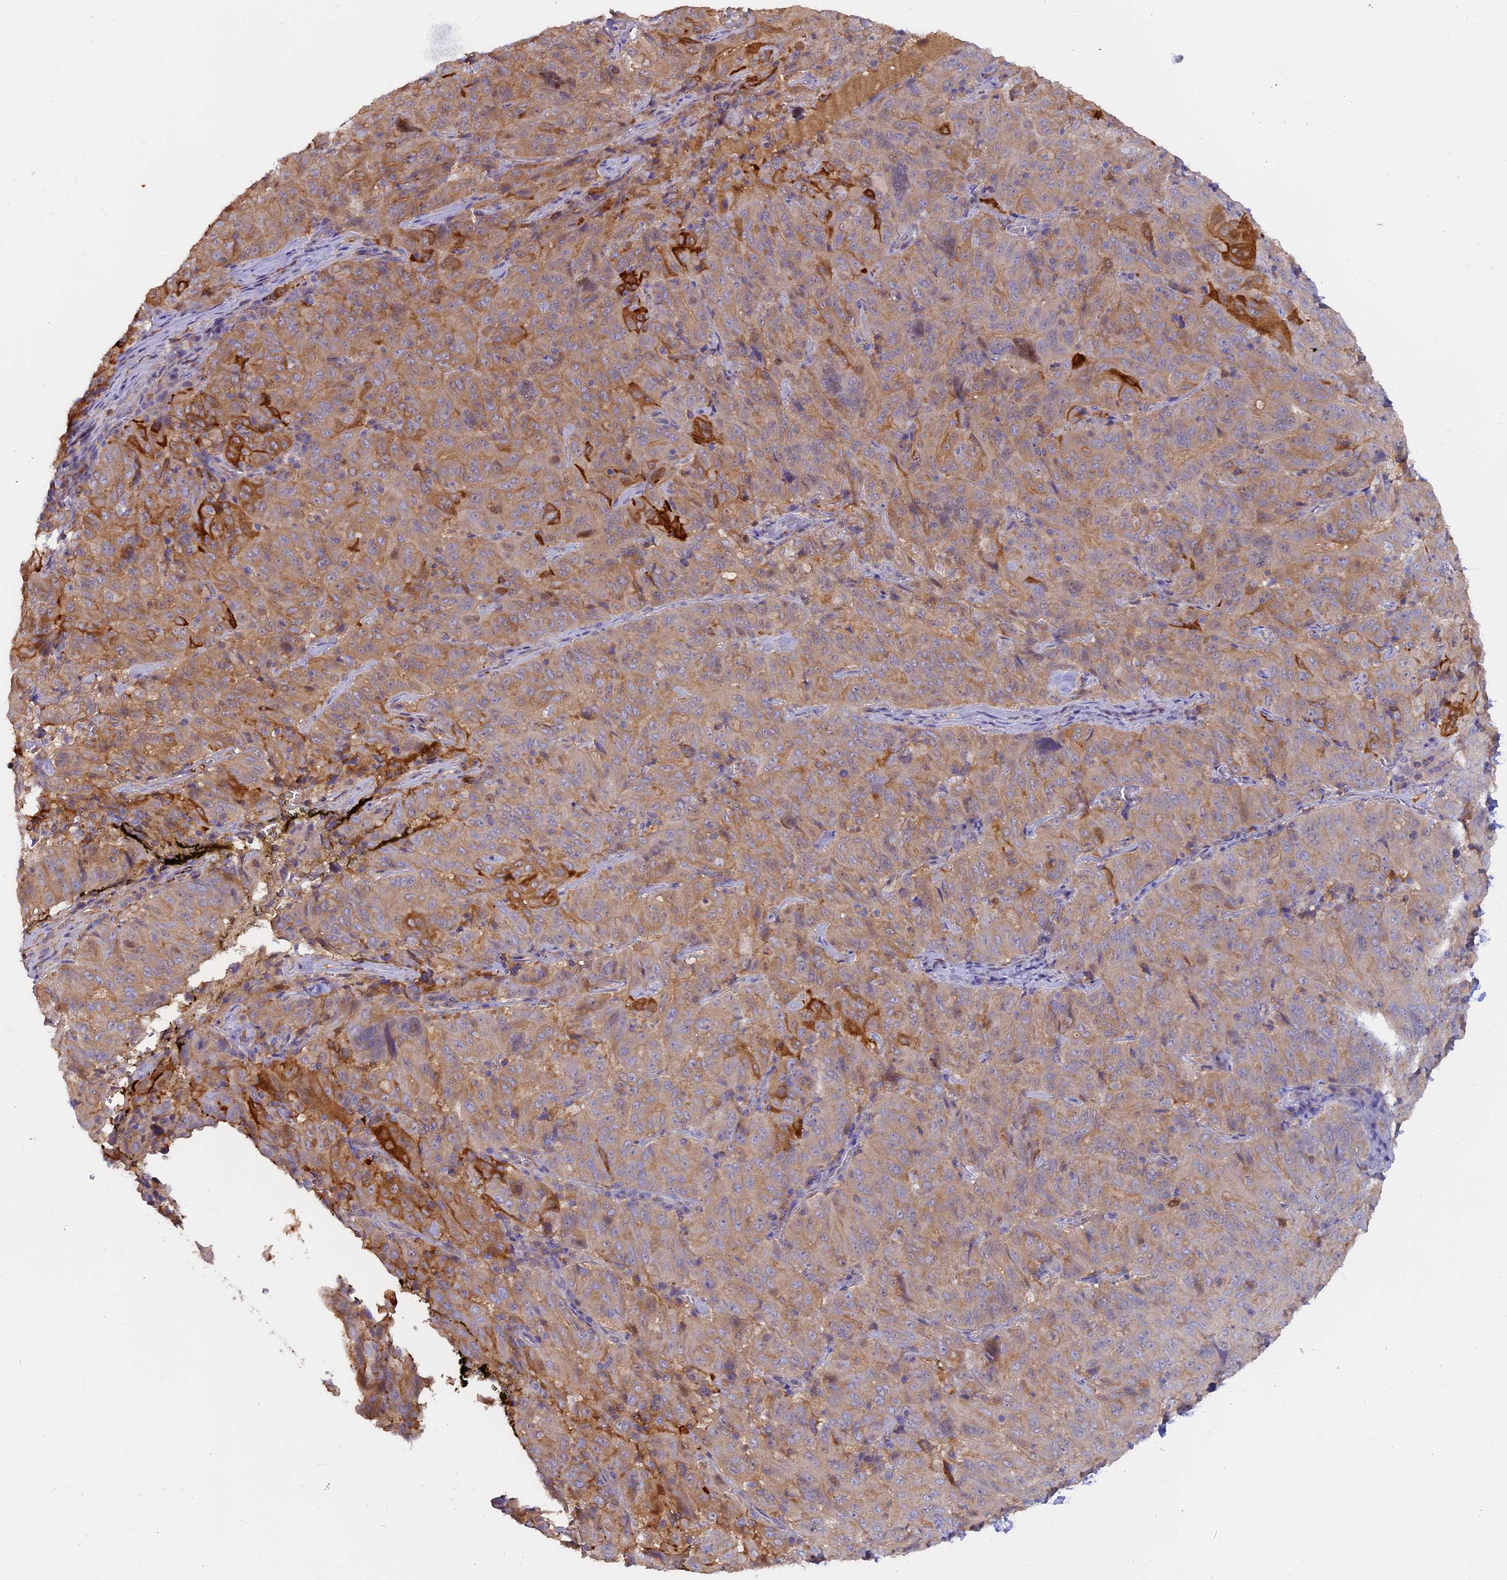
{"staining": {"intensity": "moderate", "quantity": "25%-75%", "location": "cytoplasmic/membranous"}, "tissue": "pancreatic cancer", "cell_type": "Tumor cells", "image_type": "cancer", "snomed": [{"axis": "morphology", "description": "Adenocarcinoma, NOS"}, {"axis": "topography", "description": "Pancreas"}], "caption": "Protein analysis of pancreatic cancer (adenocarcinoma) tissue displays moderate cytoplasmic/membranous expression in about 25%-75% of tumor cells.", "gene": "FAM118B", "patient": {"sex": "male", "age": 63}}